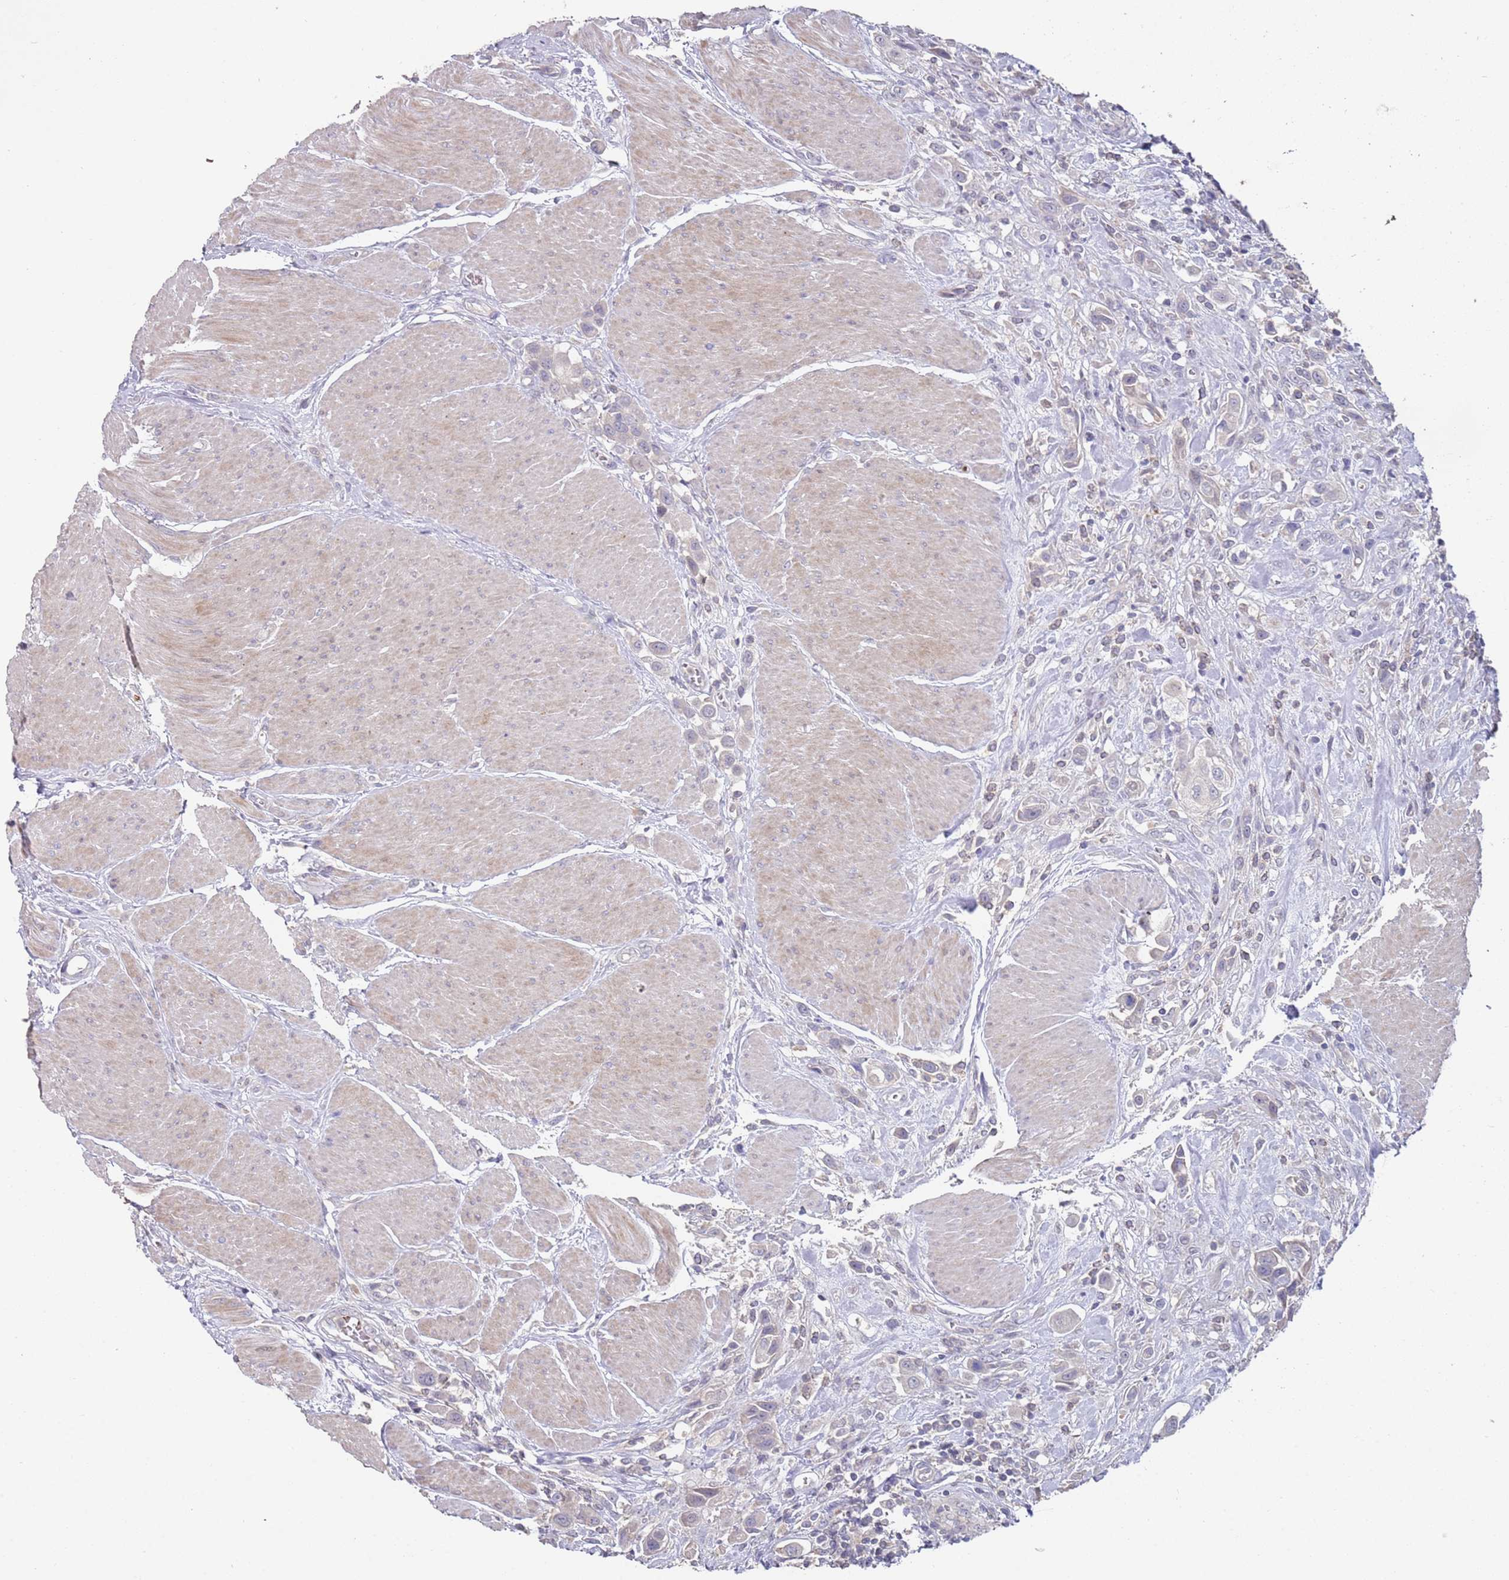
{"staining": {"intensity": "negative", "quantity": "none", "location": "none"}, "tissue": "urothelial cancer", "cell_type": "Tumor cells", "image_type": "cancer", "snomed": [{"axis": "morphology", "description": "Urothelial carcinoma, High grade"}, {"axis": "topography", "description": "Urinary bladder"}], "caption": "Protein analysis of high-grade urothelial carcinoma demonstrates no significant staining in tumor cells. (DAB (3,3'-diaminobenzidine) IHC with hematoxylin counter stain).", "gene": "LACC1", "patient": {"sex": "male", "age": 50}}